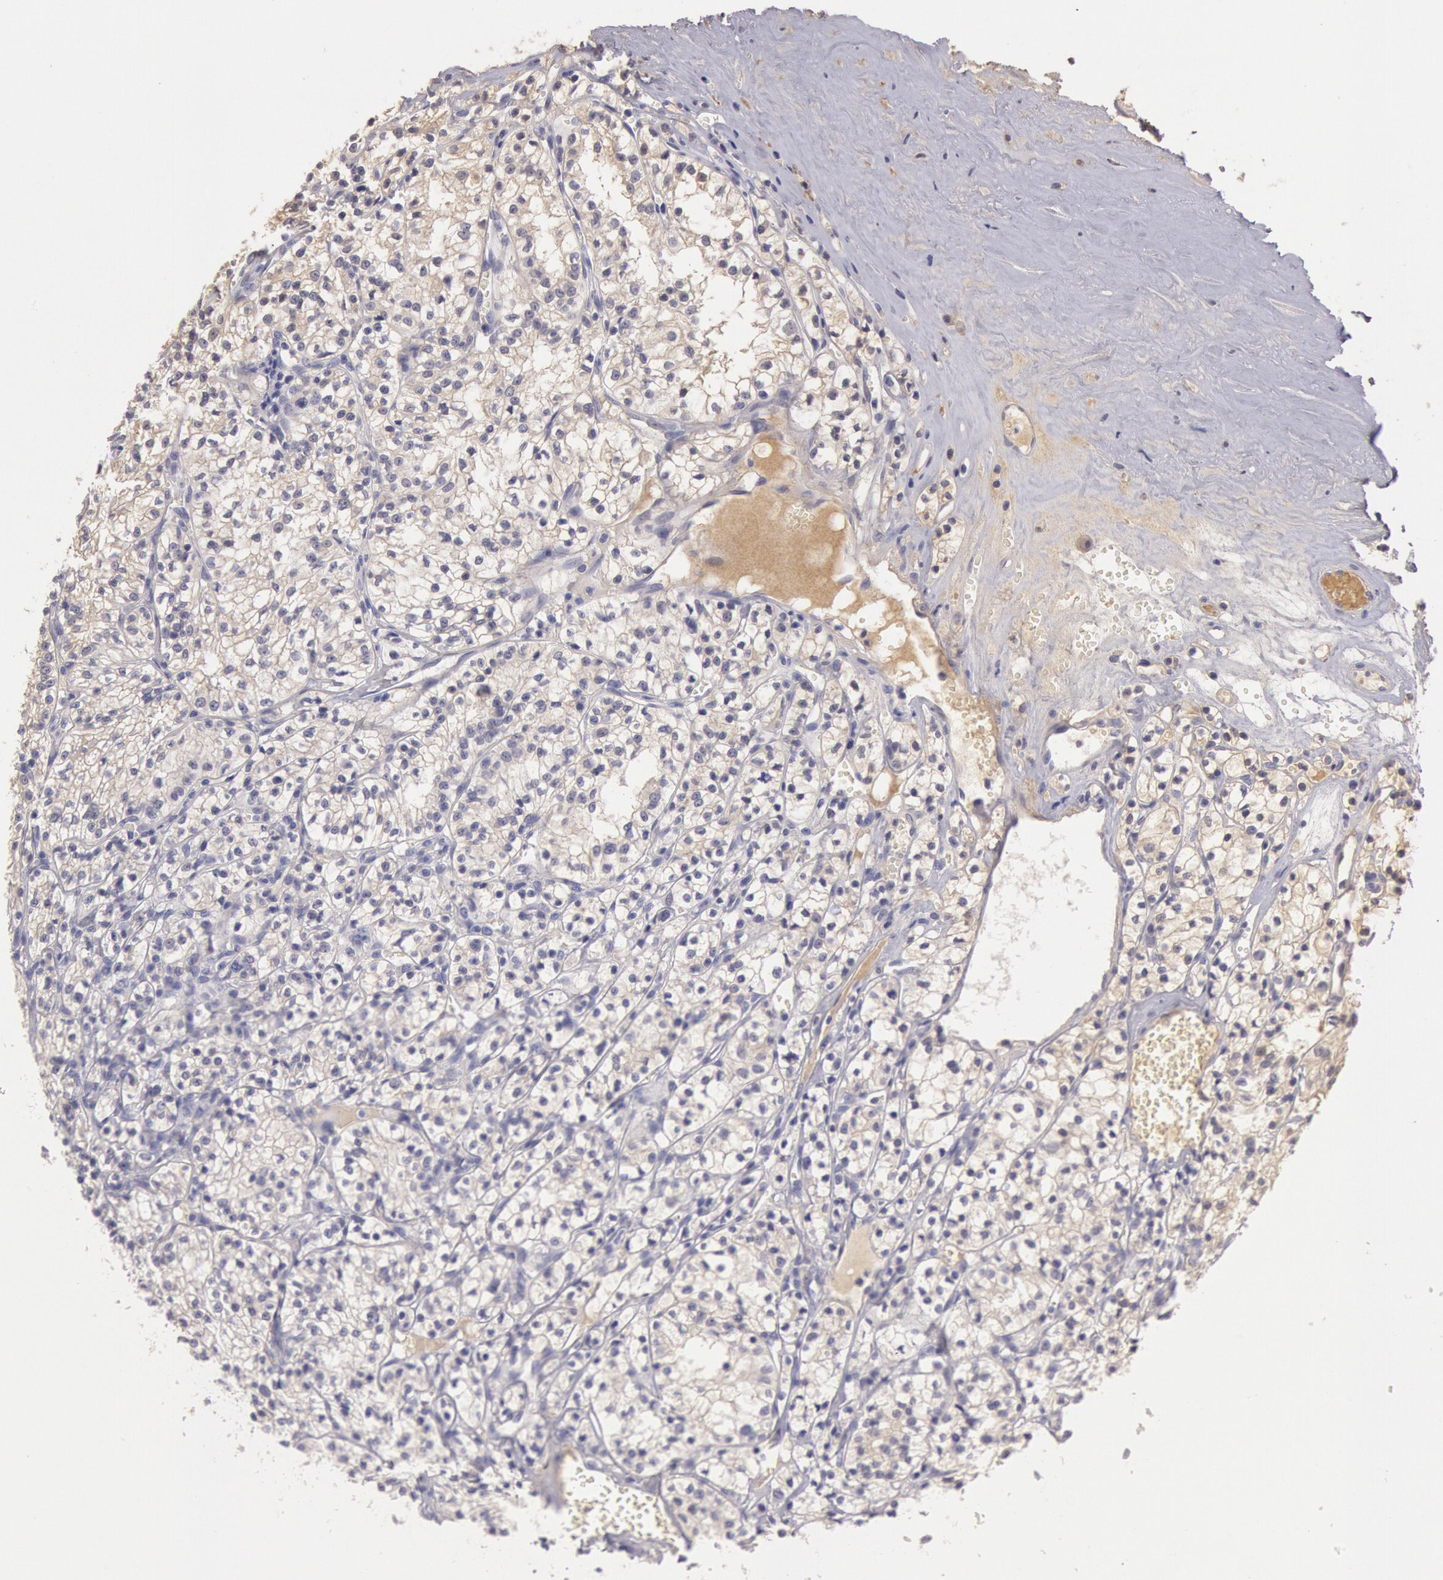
{"staining": {"intensity": "negative", "quantity": "none", "location": "none"}, "tissue": "renal cancer", "cell_type": "Tumor cells", "image_type": "cancer", "snomed": [{"axis": "morphology", "description": "Adenocarcinoma, NOS"}, {"axis": "topography", "description": "Kidney"}], "caption": "Micrograph shows no significant protein staining in tumor cells of renal cancer.", "gene": "C1R", "patient": {"sex": "male", "age": 61}}